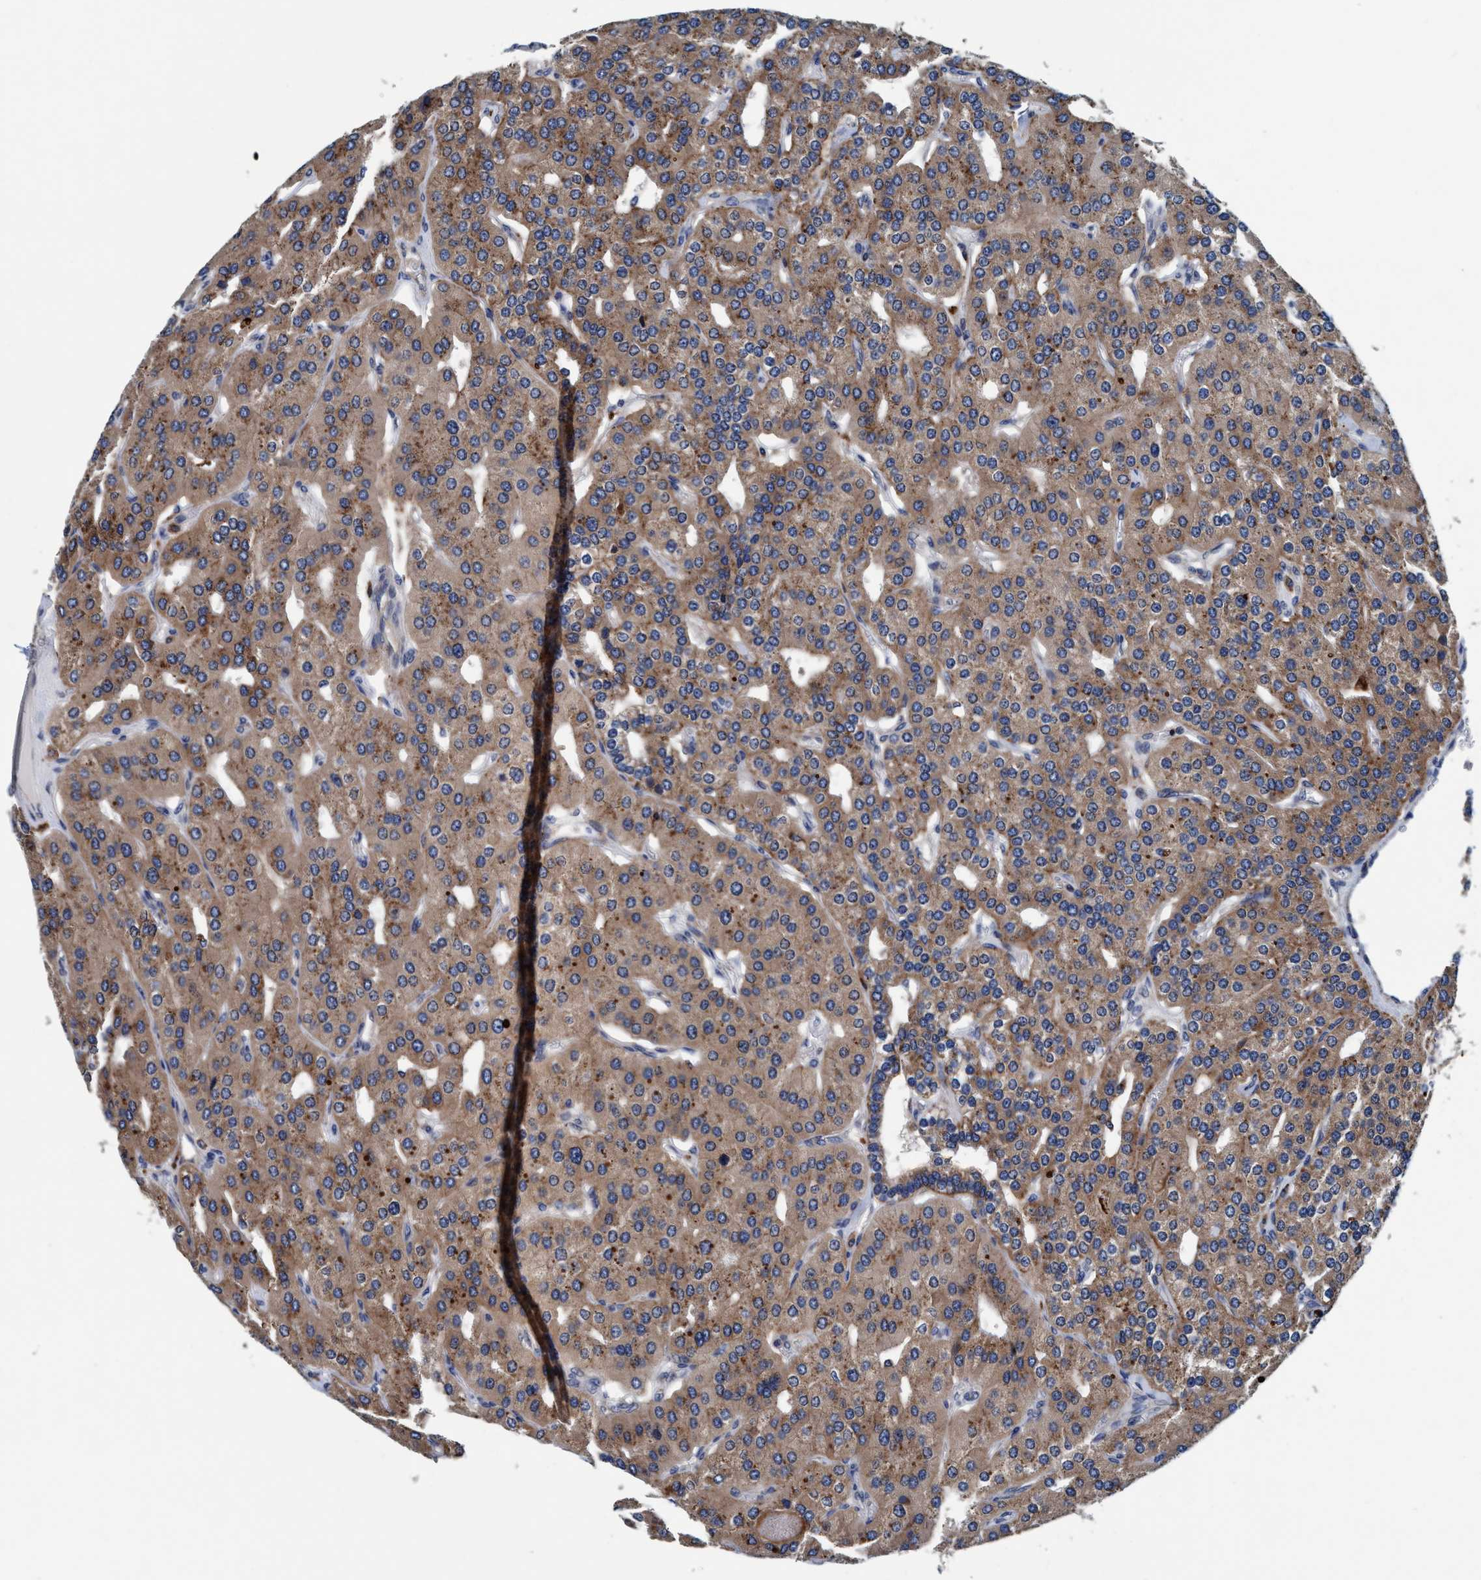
{"staining": {"intensity": "moderate", "quantity": ">75%", "location": "cytoplasmic/membranous"}, "tissue": "parathyroid gland", "cell_type": "Glandular cells", "image_type": "normal", "snomed": [{"axis": "morphology", "description": "Normal tissue, NOS"}, {"axis": "morphology", "description": "Adenoma, NOS"}, {"axis": "topography", "description": "Parathyroid gland"}], "caption": "DAB (3,3'-diaminobenzidine) immunohistochemical staining of normal human parathyroid gland displays moderate cytoplasmic/membranous protein expression in approximately >75% of glandular cells. The staining is performed using DAB (3,3'-diaminobenzidine) brown chromogen to label protein expression. The nuclei are counter-stained blue using hematoxylin.", "gene": "ENDOG", "patient": {"sex": "female", "age": 86}}